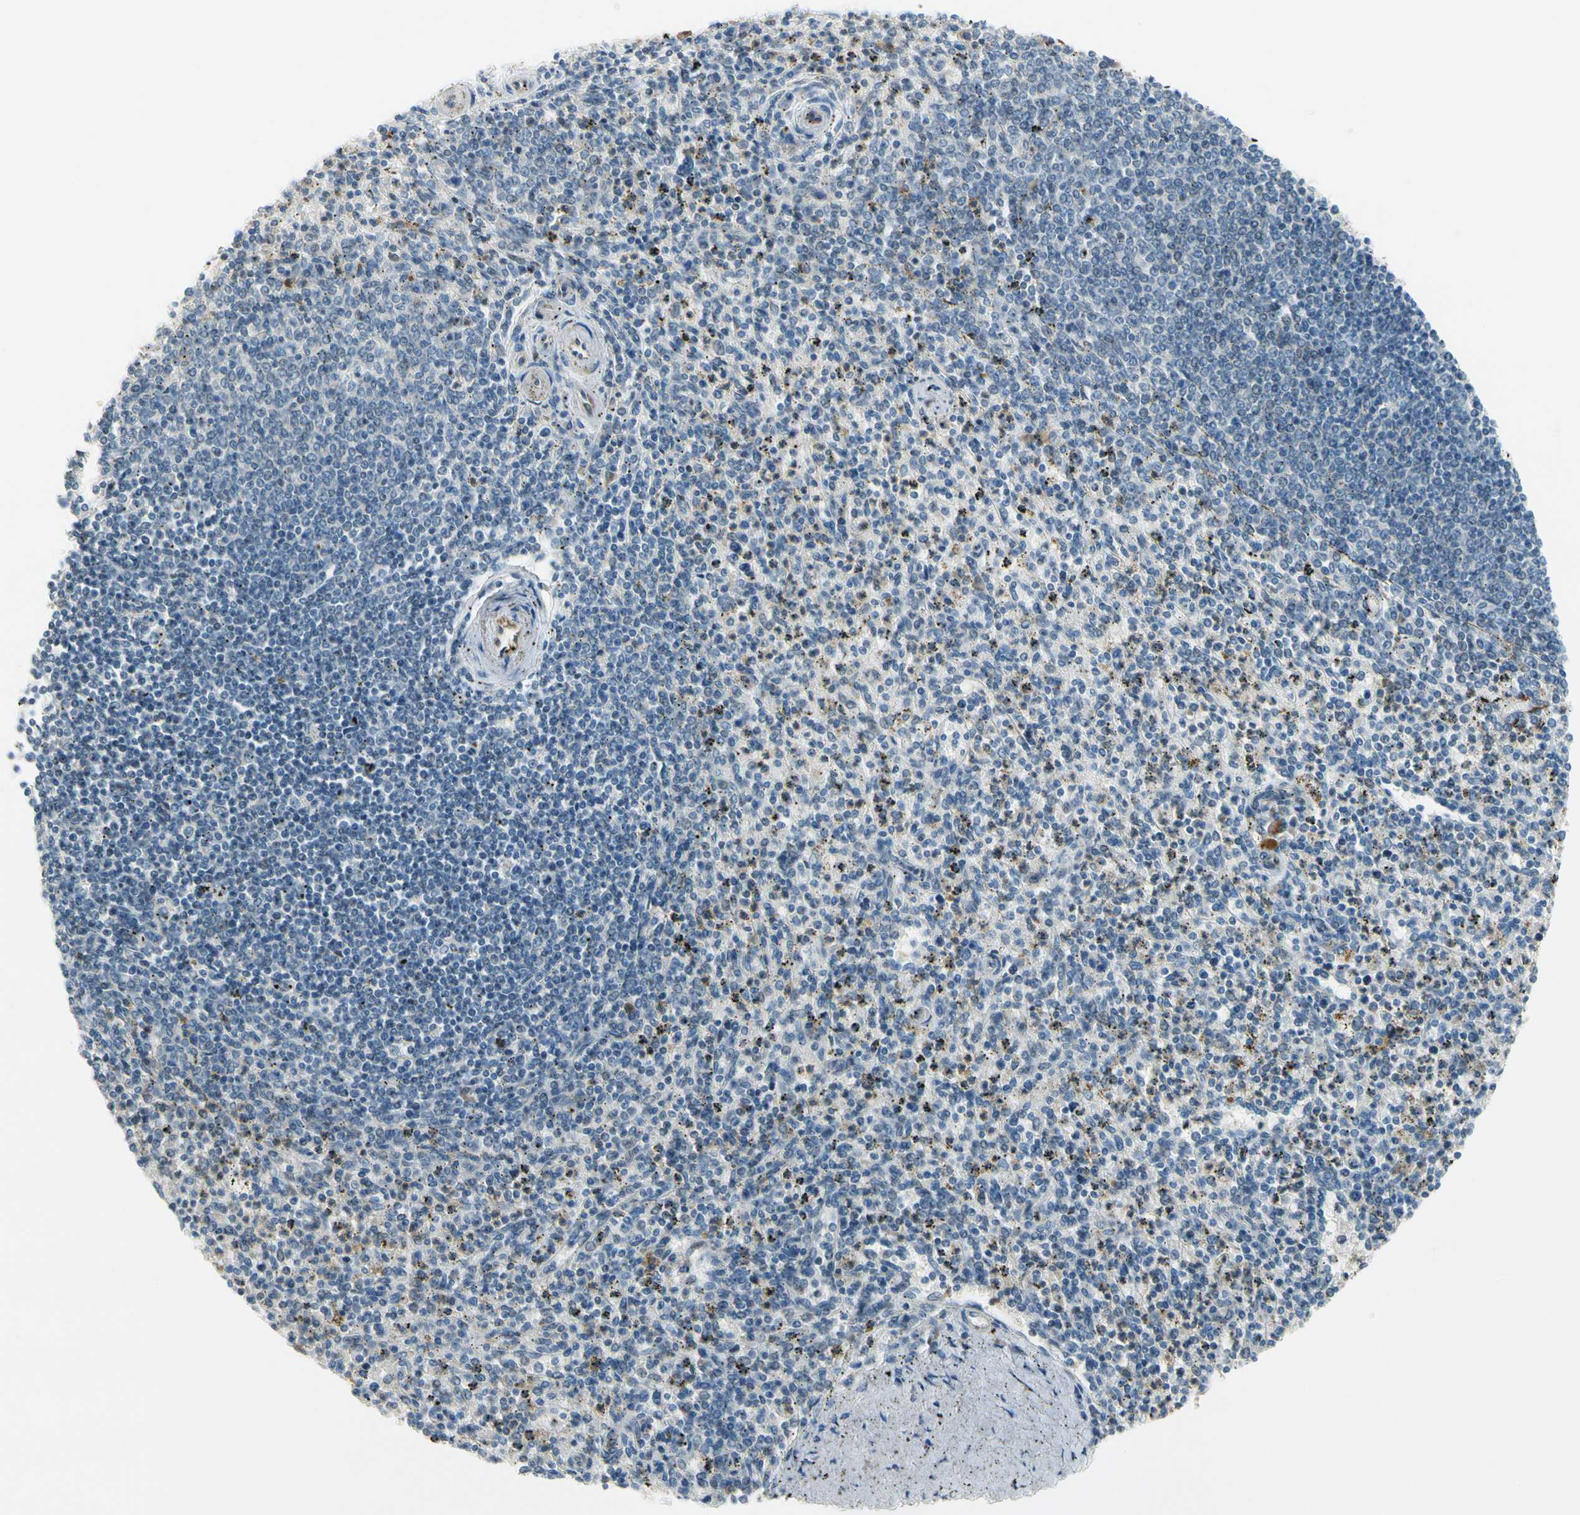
{"staining": {"intensity": "moderate", "quantity": "<25%", "location": "cytoplasmic/membranous"}, "tissue": "spleen", "cell_type": "Cells in red pulp", "image_type": "normal", "snomed": [{"axis": "morphology", "description": "Normal tissue, NOS"}, {"axis": "topography", "description": "Spleen"}], "caption": "The histopathology image displays immunohistochemical staining of normal spleen. There is moderate cytoplasmic/membranous staining is present in approximately <25% of cells in red pulp.", "gene": "CFAP36", "patient": {"sex": "male", "age": 72}}